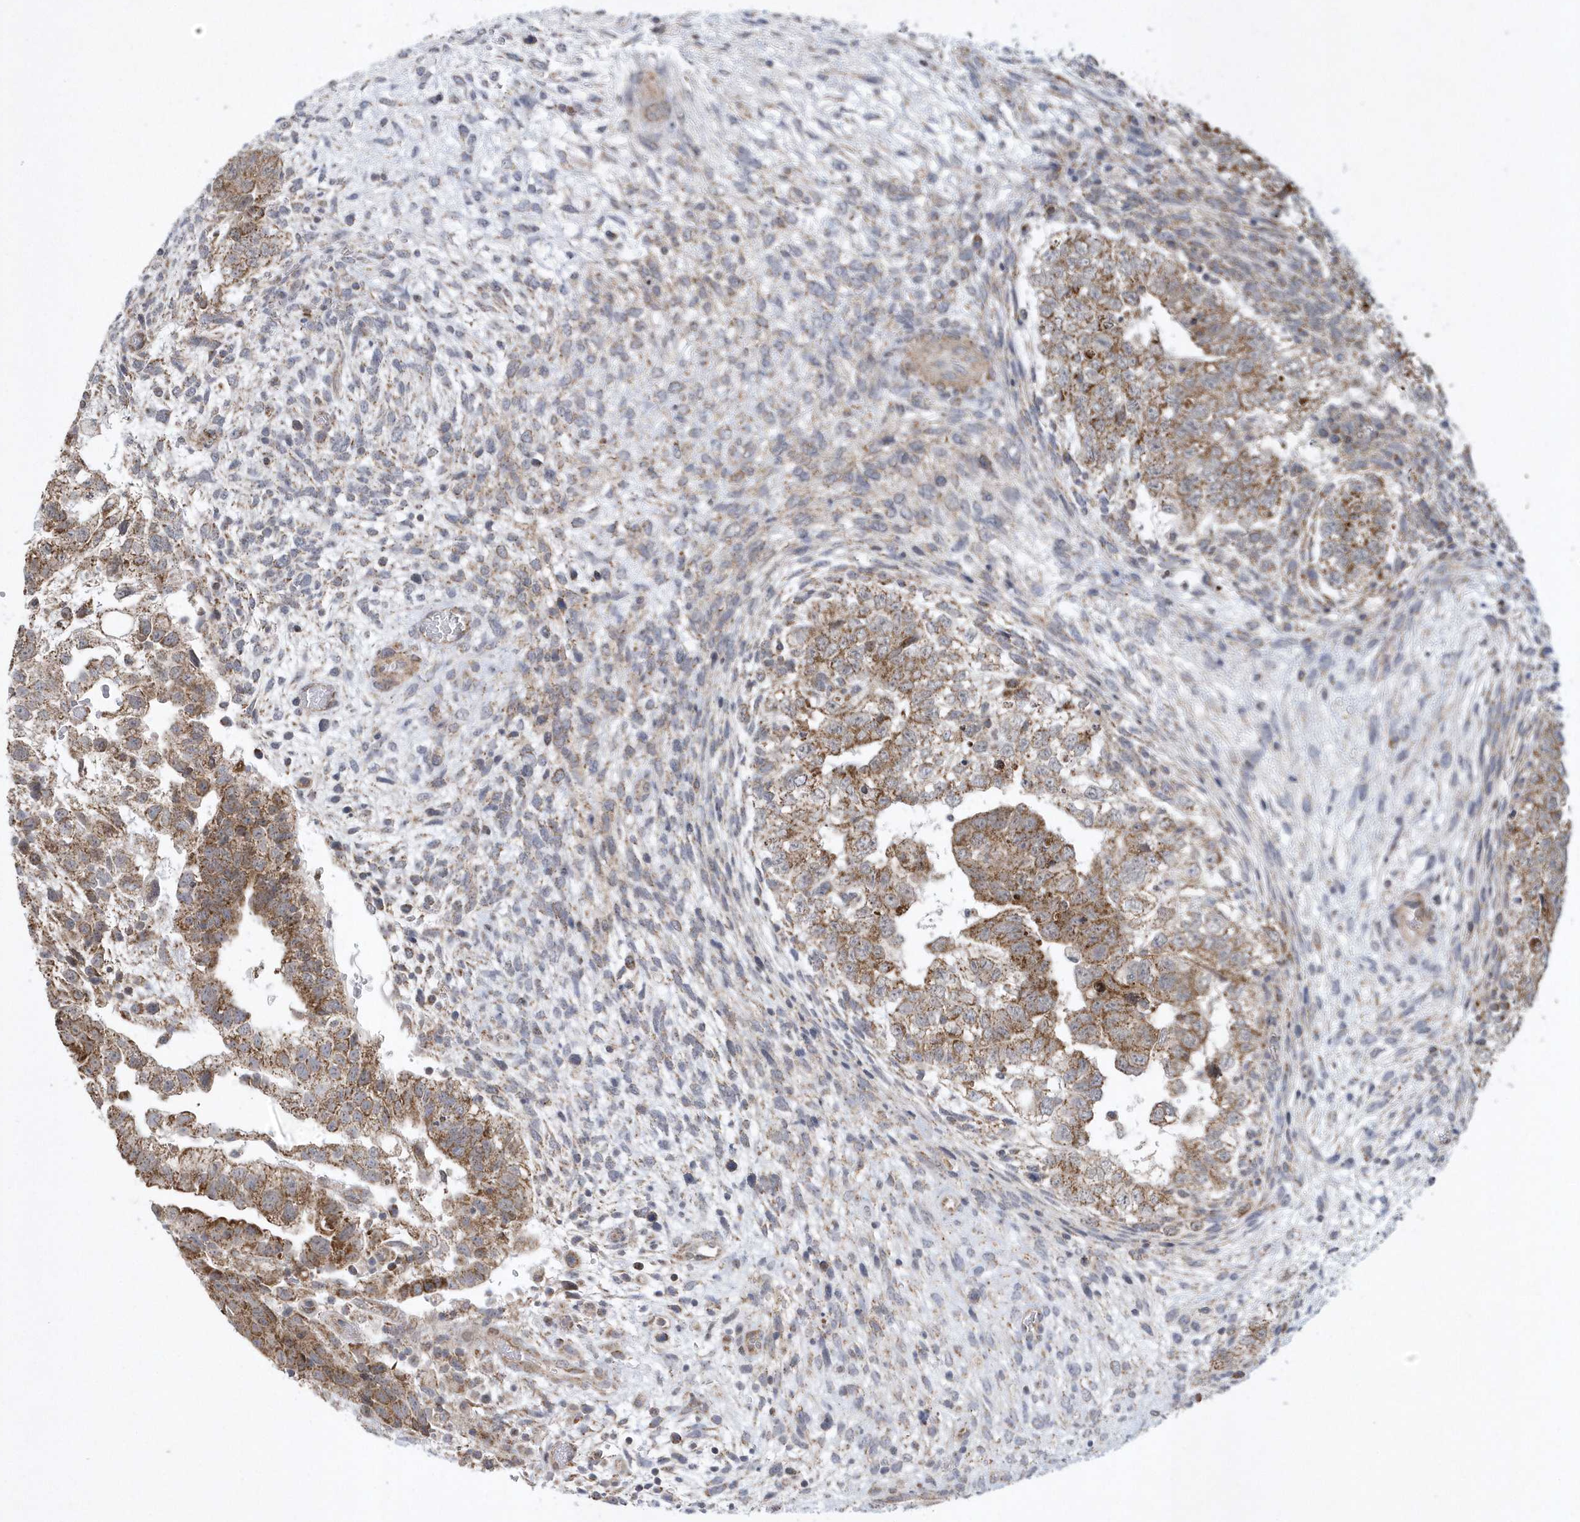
{"staining": {"intensity": "moderate", "quantity": ">75%", "location": "cytoplasmic/membranous"}, "tissue": "testis cancer", "cell_type": "Tumor cells", "image_type": "cancer", "snomed": [{"axis": "morphology", "description": "Carcinoma, Embryonal, NOS"}, {"axis": "topography", "description": "Testis"}], "caption": "This histopathology image demonstrates IHC staining of human testis cancer, with medium moderate cytoplasmic/membranous expression in approximately >75% of tumor cells.", "gene": "SLX9", "patient": {"sex": "male", "age": 37}}